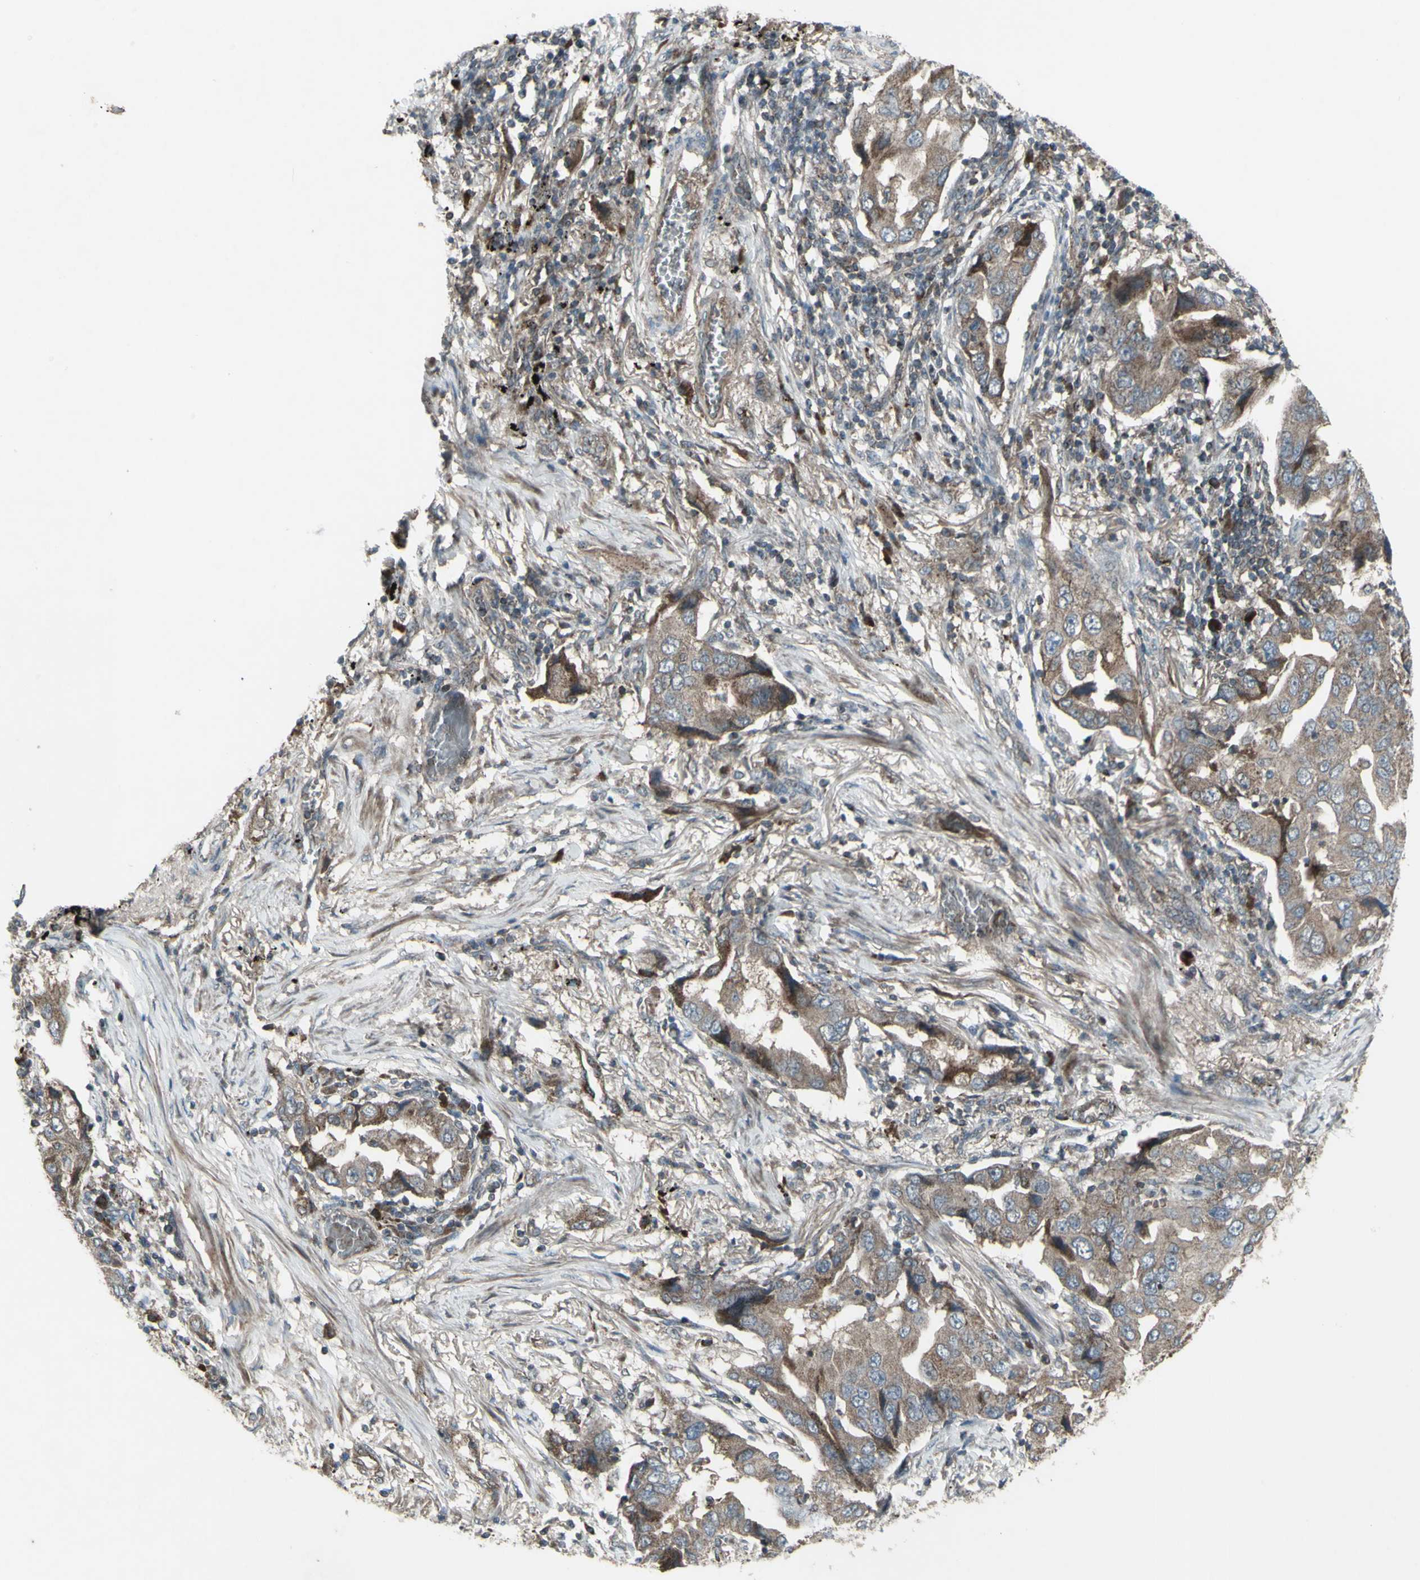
{"staining": {"intensity": "moderate", "quantity": ">75%", "location": "cytoplasmic/membranous"}, "tissue": "lung cancer", "cell_type": "Tumor cells", "image_type": "cancer", "snomed": [{"axis": "morphology", "description": "Adenocarcinoma, NOS"}, {"axis": "topography", "description": "Lung"}], "caption": "DAB (3,3'-diaminobenzidine) immunohistochemical staining of lung cancer (adenocarcinoma) displays moderate cytoplasmic/membranous protein positivity in about >75% of tumor cells. Nuclei are stained in blue.", "gene": "SHC1", "patient": {"sex": "female", "age": 65}}